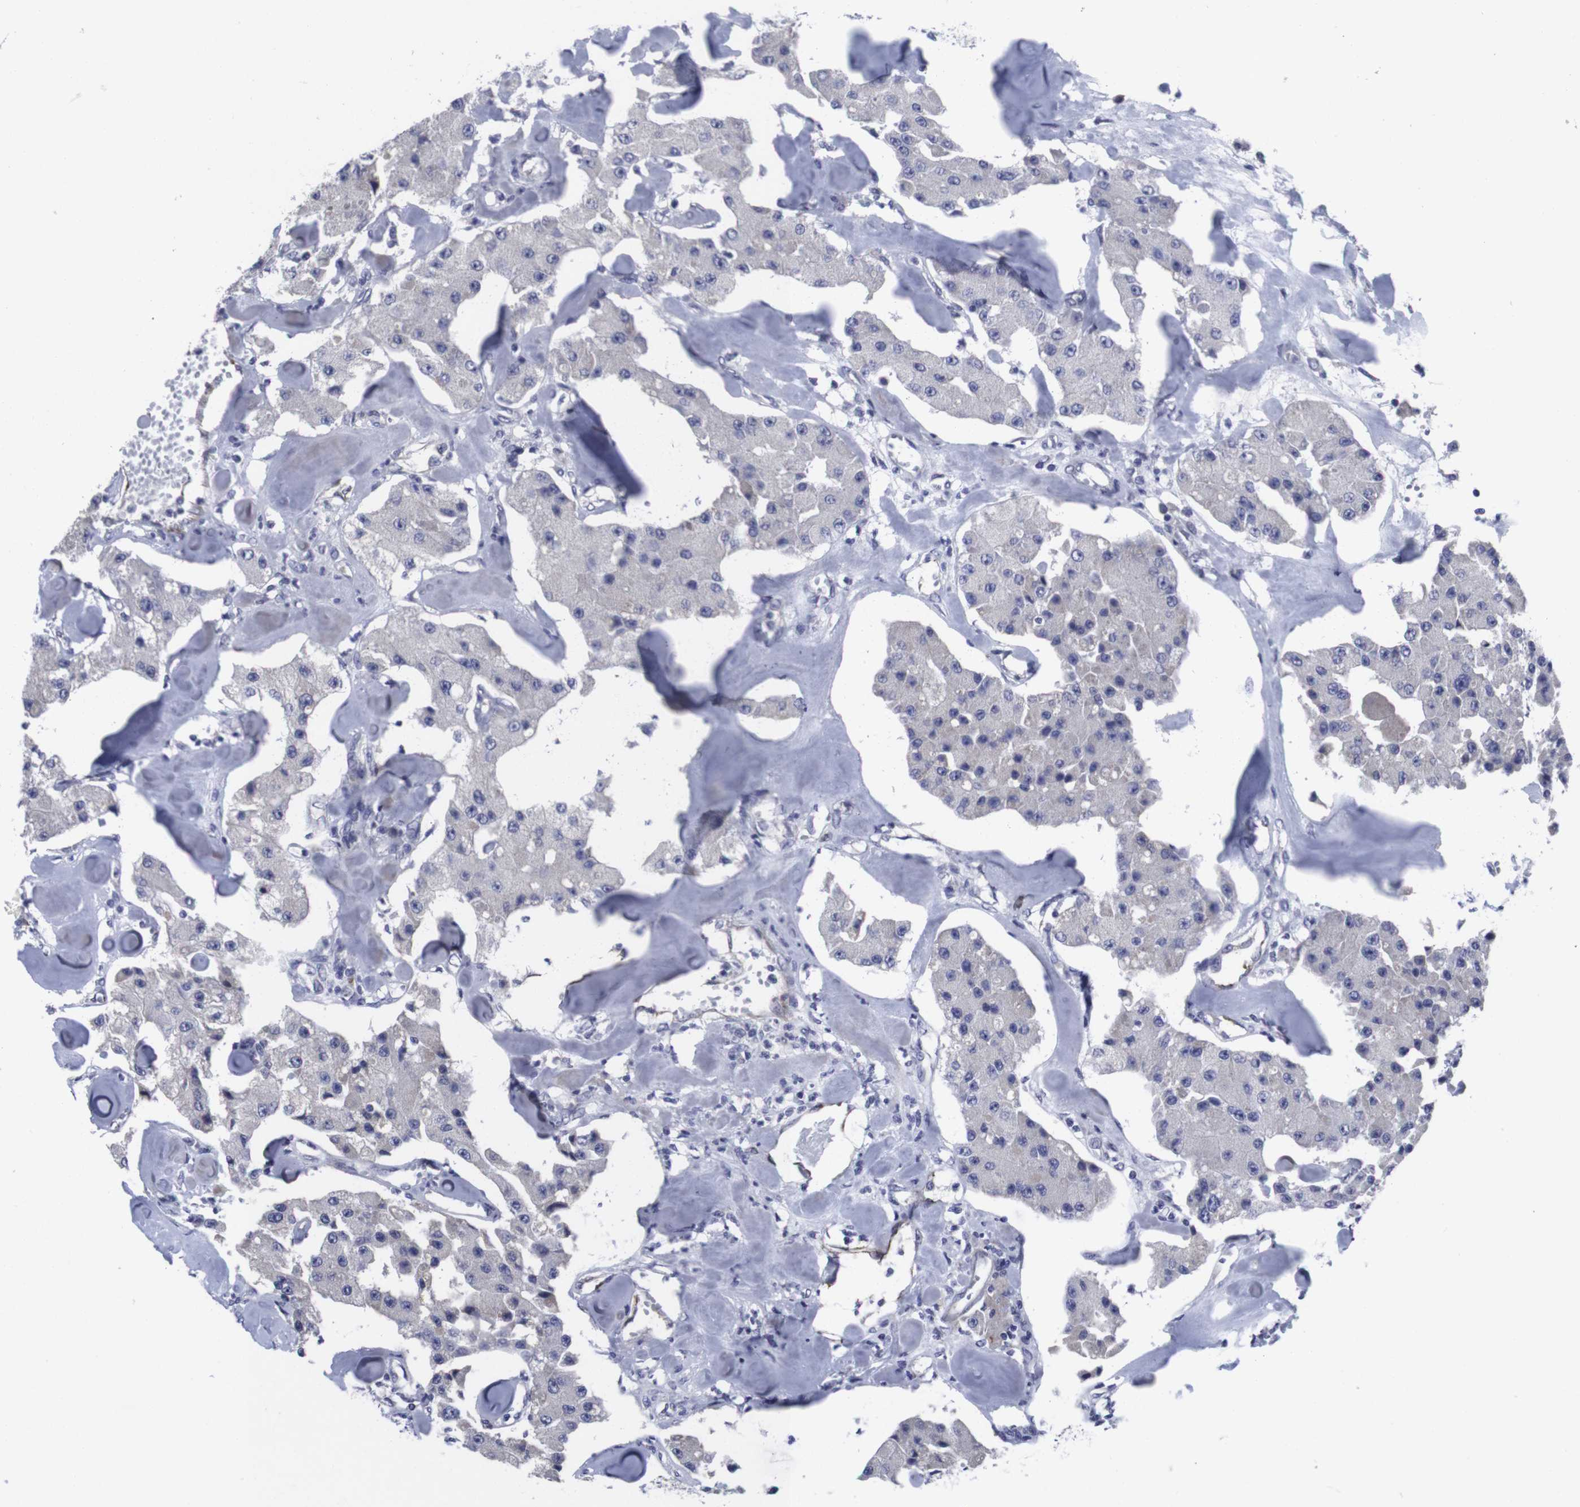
{"staining": {"intensity": "negative", "quantity": "none", "location": "none"}, "tissue": "carcinoid", "cell_type": "Tumor cells", "image_type": "cancer", "snomed": [{"axis": "morphology", "description": "Carcinoid, malignant, NOS"}, {"axis": "topography", "description": "Pancreas"}], "caption": "This is an immunohistochemistry histopathology image of carcinoid (malignant). There is no positivity in tumor cells.", "gene": "SNCG", "patient": {"sex": "male", "age": 41}}